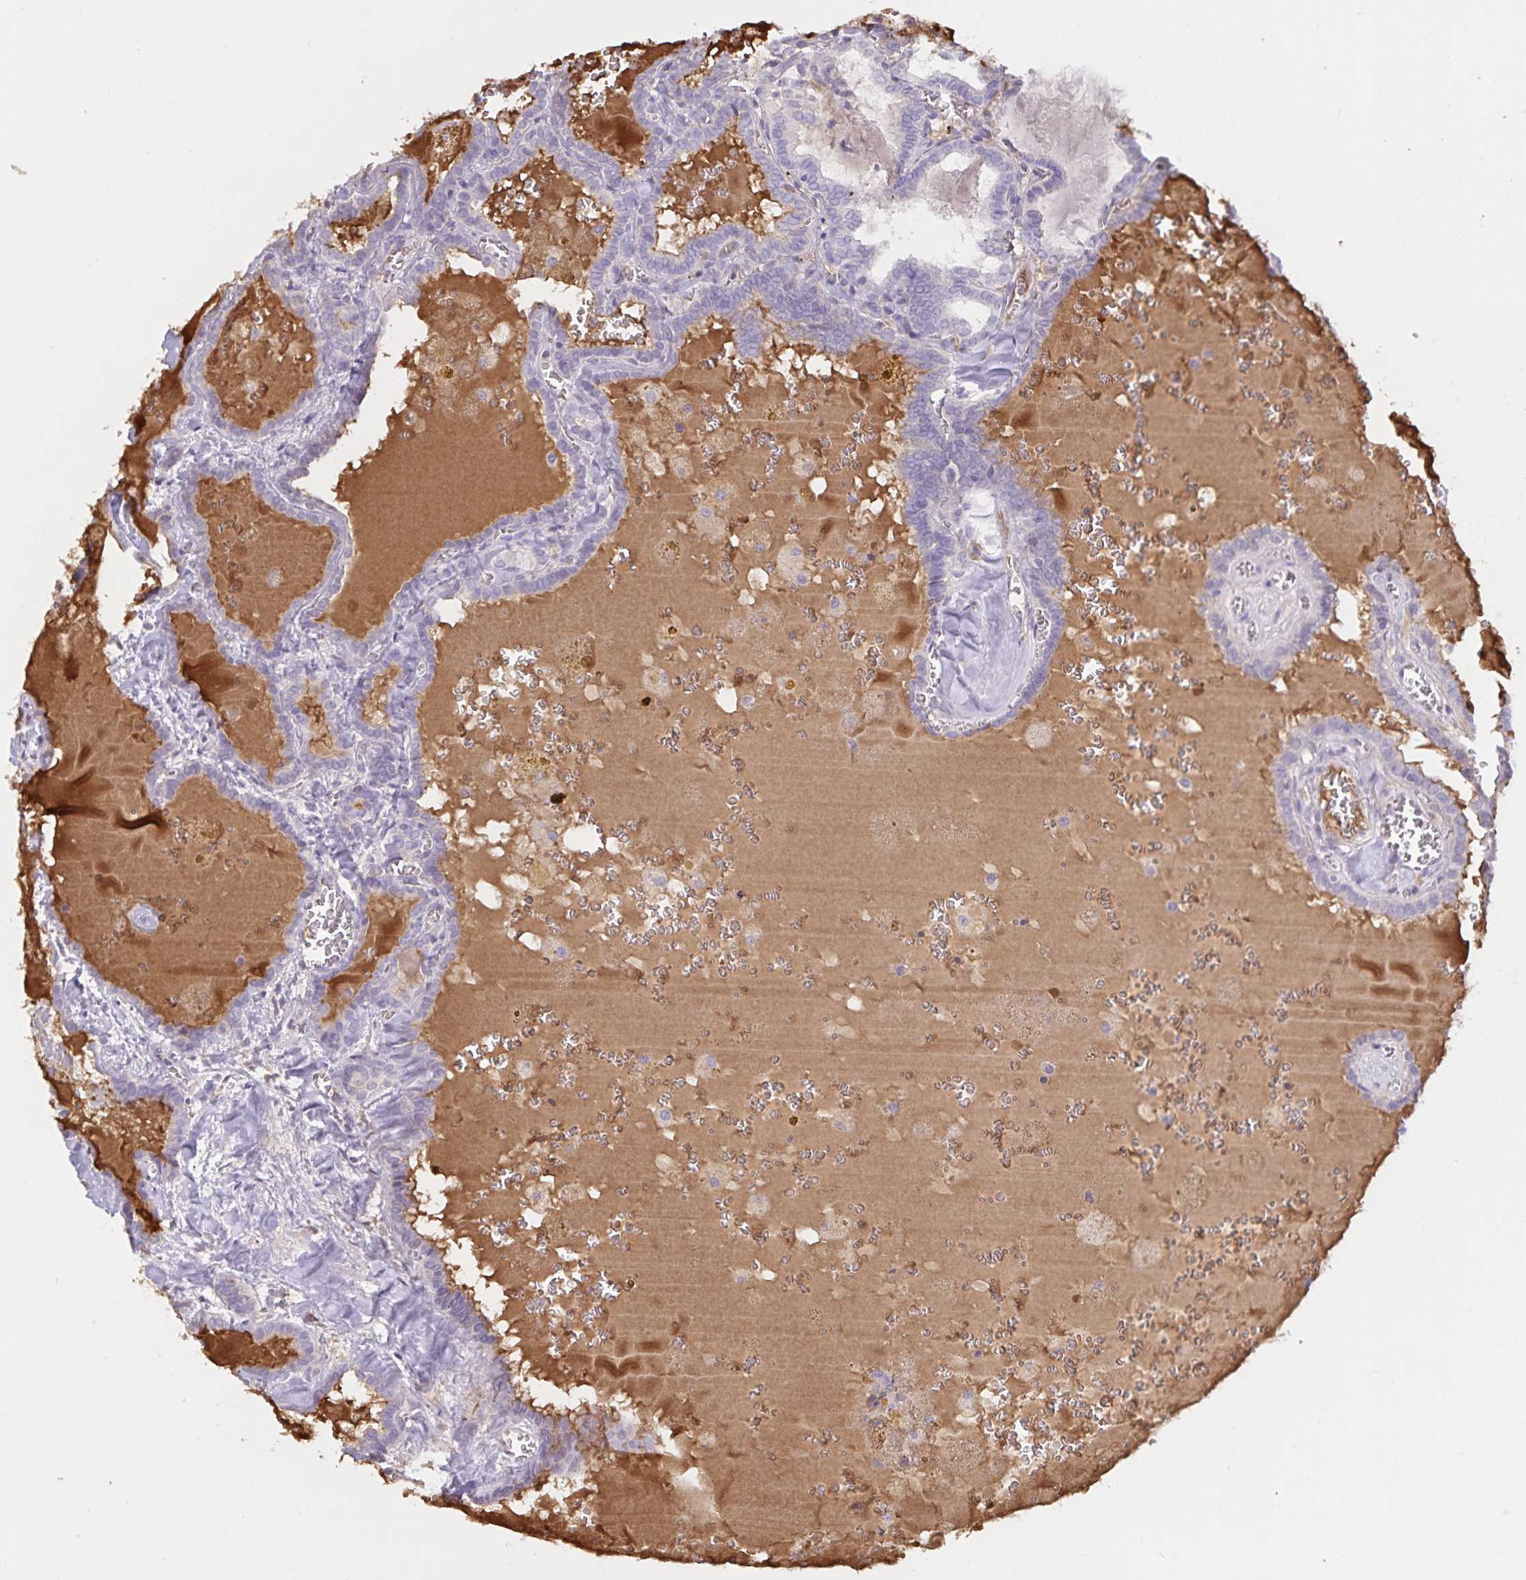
{"staining": {"intensity": "negative", "quantity": "none", "location": "none"}, "tissue": "thyroid cancer", "cell_type": "Tumor cells", "image_type": "cancer", "snomed": [{"axis": "morphology", "description": "Papillary adenocarcinoma, NOS"}, {"axis": "topography", "description": "Thyroid gland"}], "caption": "The IHC micrograph has no significant expression in tumor cells of thyroid cancer tissue.", "gene": "FGG", "patient": {"sex": "female", "age": 39}}